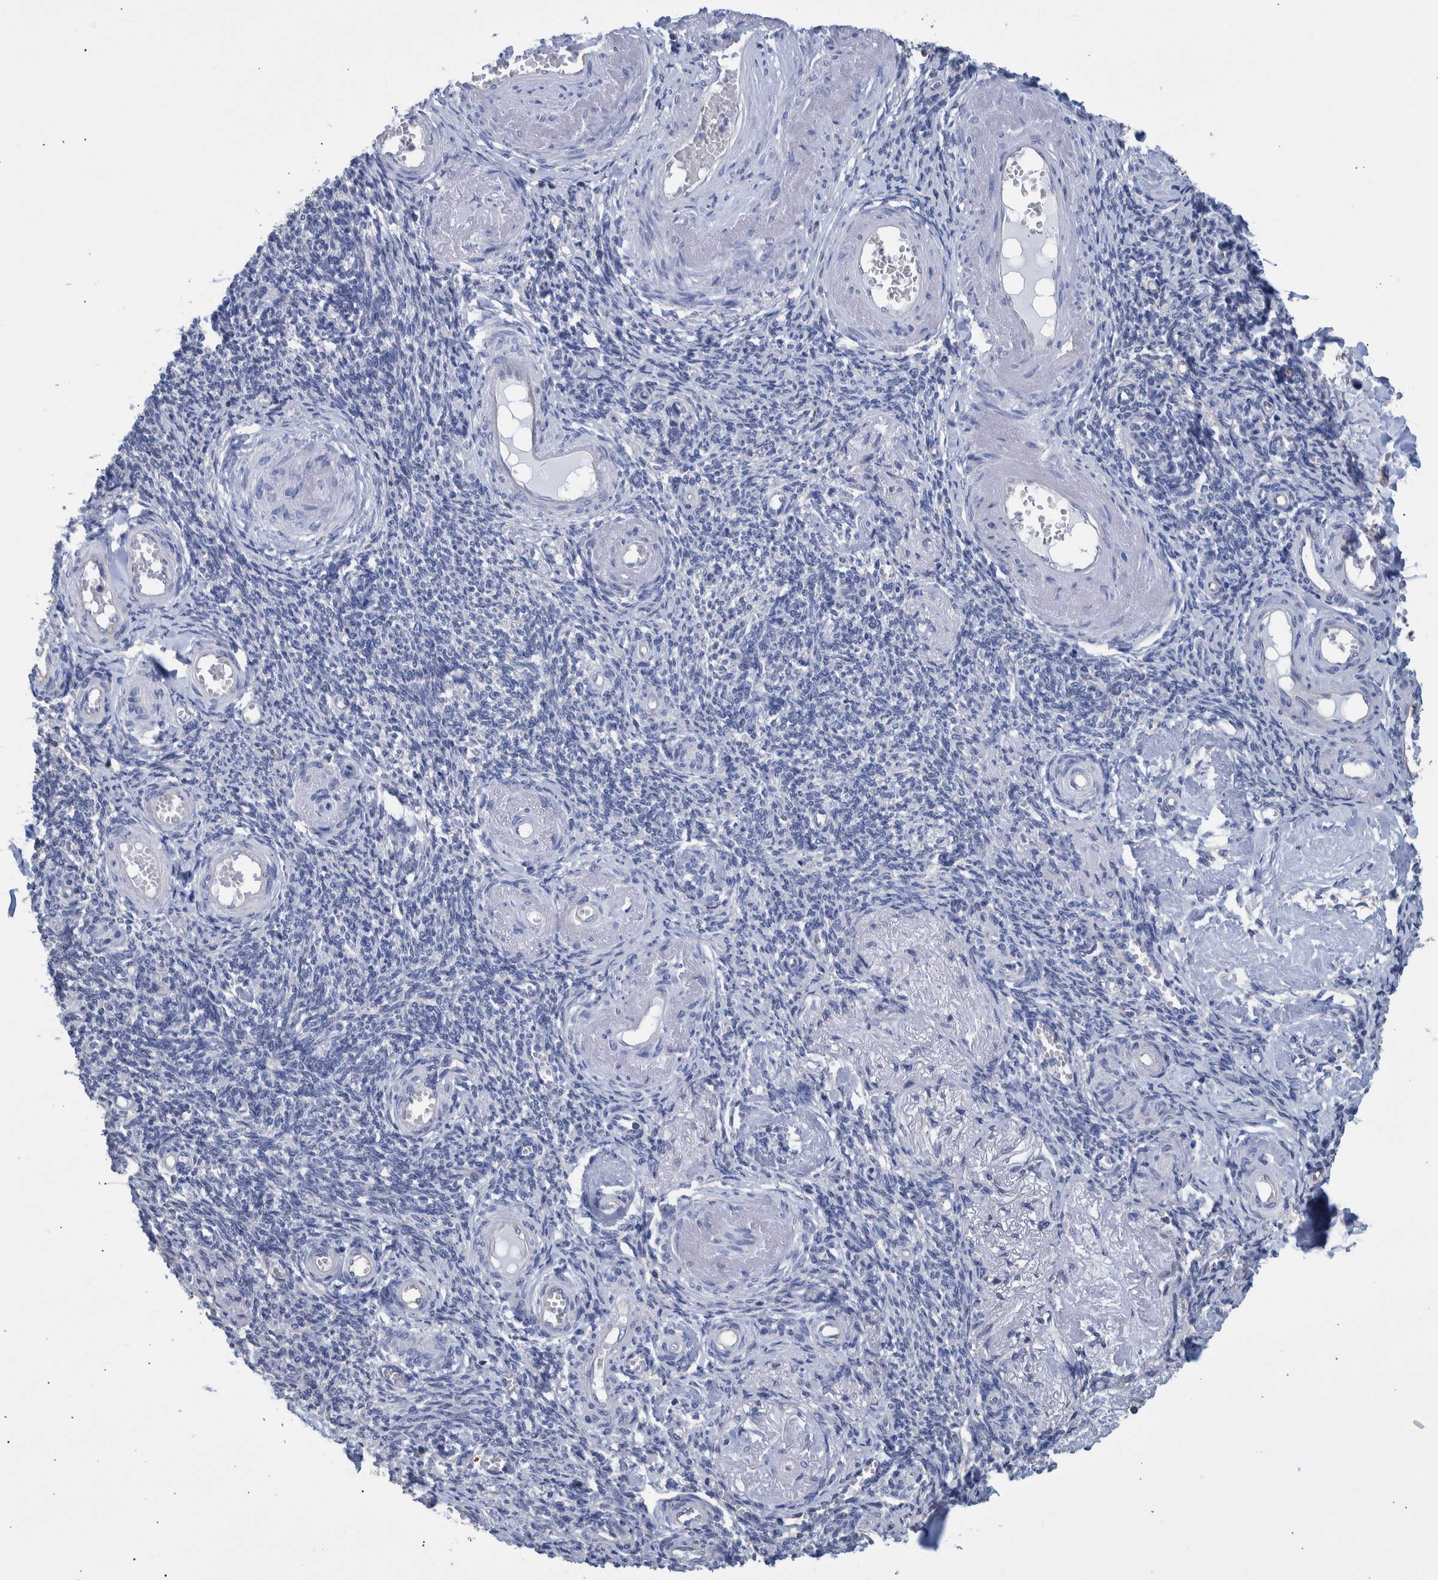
{"staining": {"intensity": "weak", "quantity": "25%-75%", "location": "cytoplasmic/membranous"}, "tissue": "adipose tissue", "cell_type": "Adipocytes", "image_type": "normal", "snomed": [{"axis": "morphology", "description": "Normal tissue, NOS"}, {"axis": "topography", "description": "Vascular tissue"}, {"axis": "topography", "description": "Fallopian tube"}, {"axis": "topography", "description": "Ovary"}], "caption": "Adipocytes exhibit low levels of weak cytoplasmic/membranous positivity in about 25%-75% of cells in normal adipose tissue.", "gene": "PPP3CC", "patient": {"sex": "female", "age": 67}}